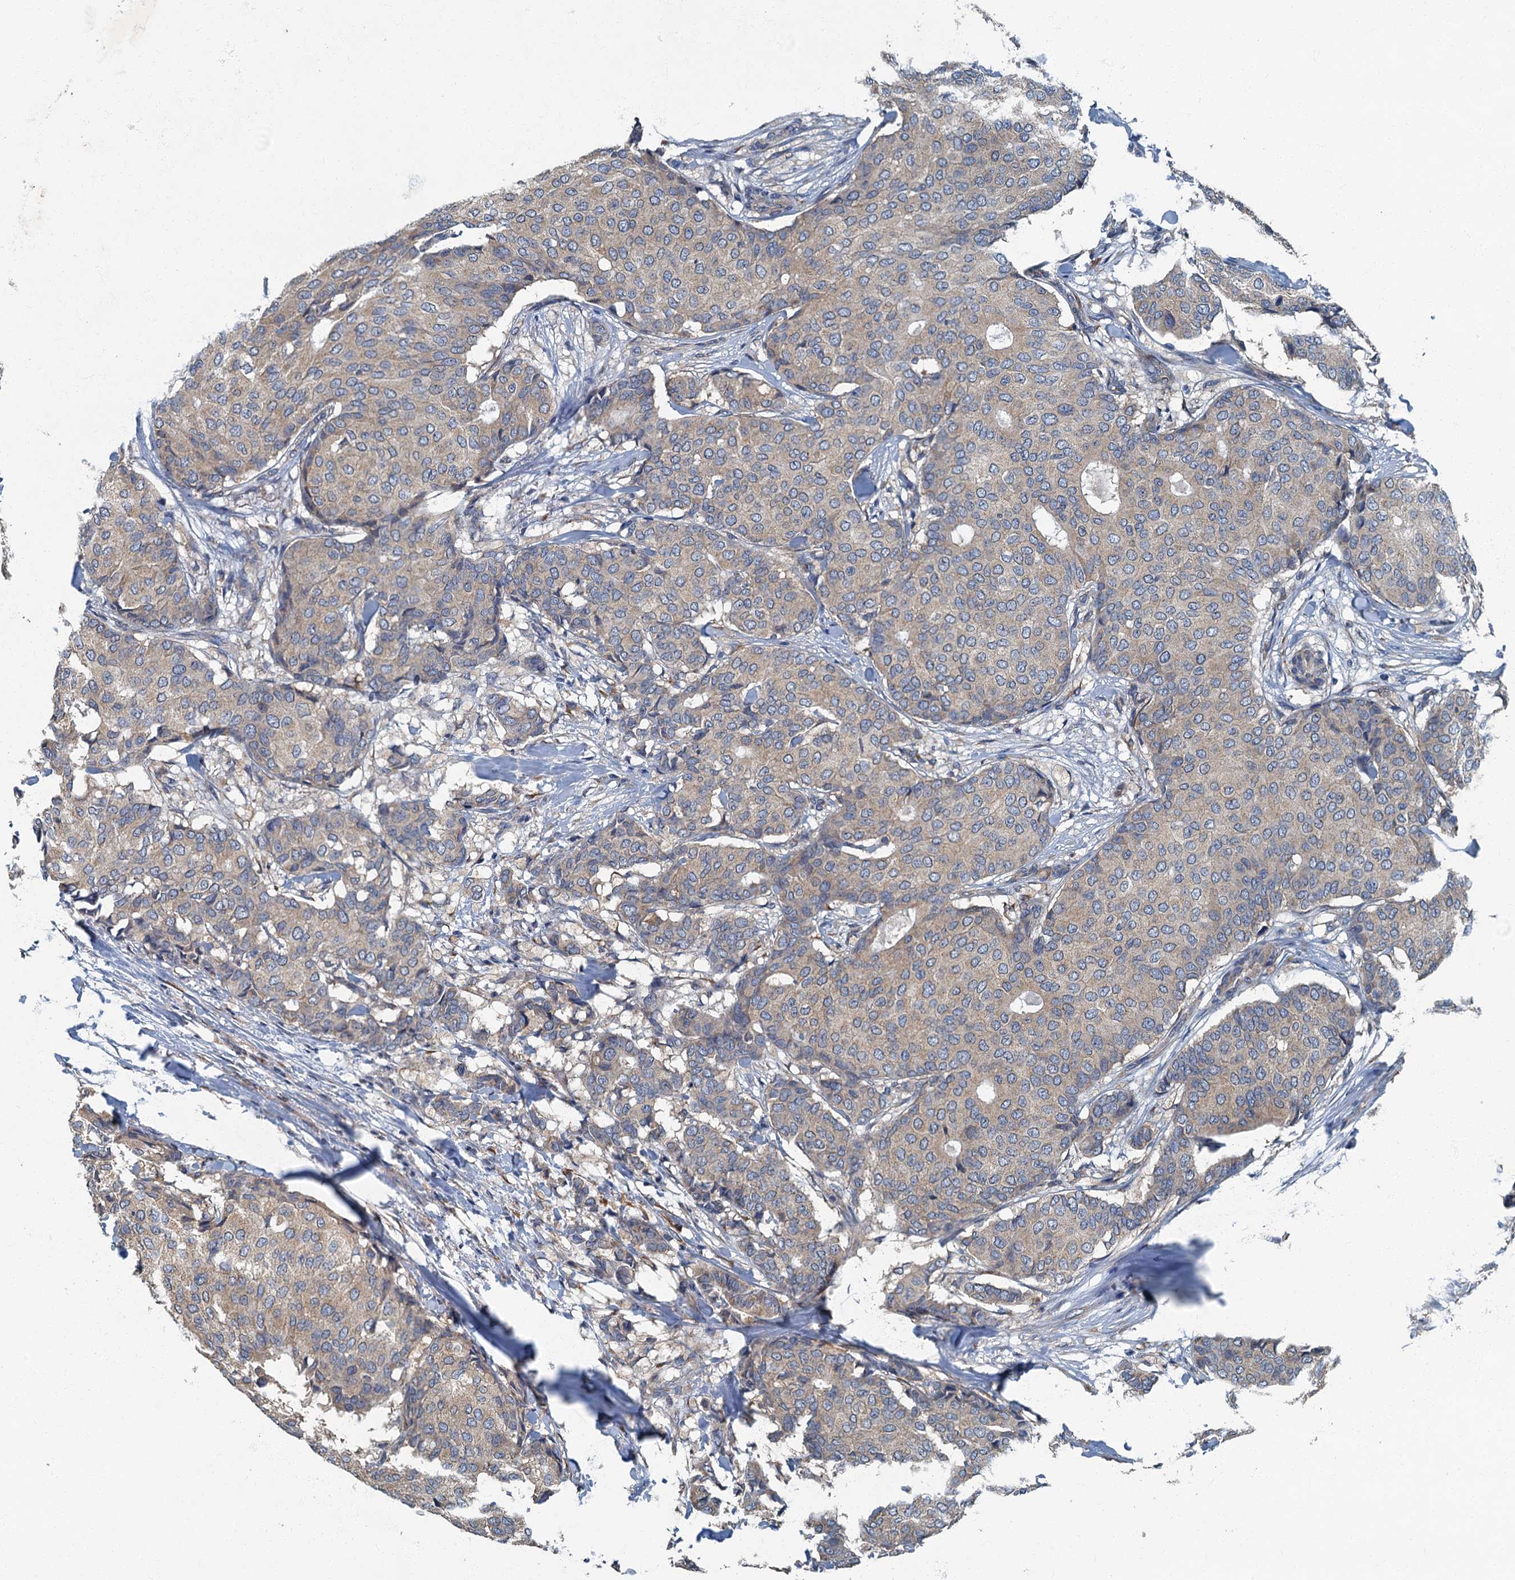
{"staining": {"intensity": "weak", "quantity": "<25%", "location": "cytoplasmic/membranous"}, "tissue": "breast cancer", "cell_type": "Tumor cells", "image_type": "cancer", "snomed": [{"axis": "morphology", "description": "Duct carcinoma"}, {"axis": "topography", "description": "Breast"}], "caption": "DAB (3,3'-diaminobenzidine) immunohistochemical staining of breast cancer (intraductal carcinoma) exhibits no significant expression in tumor cells.", "gene": "DDX49", "patient": {"sex": "female", "age": 75}}